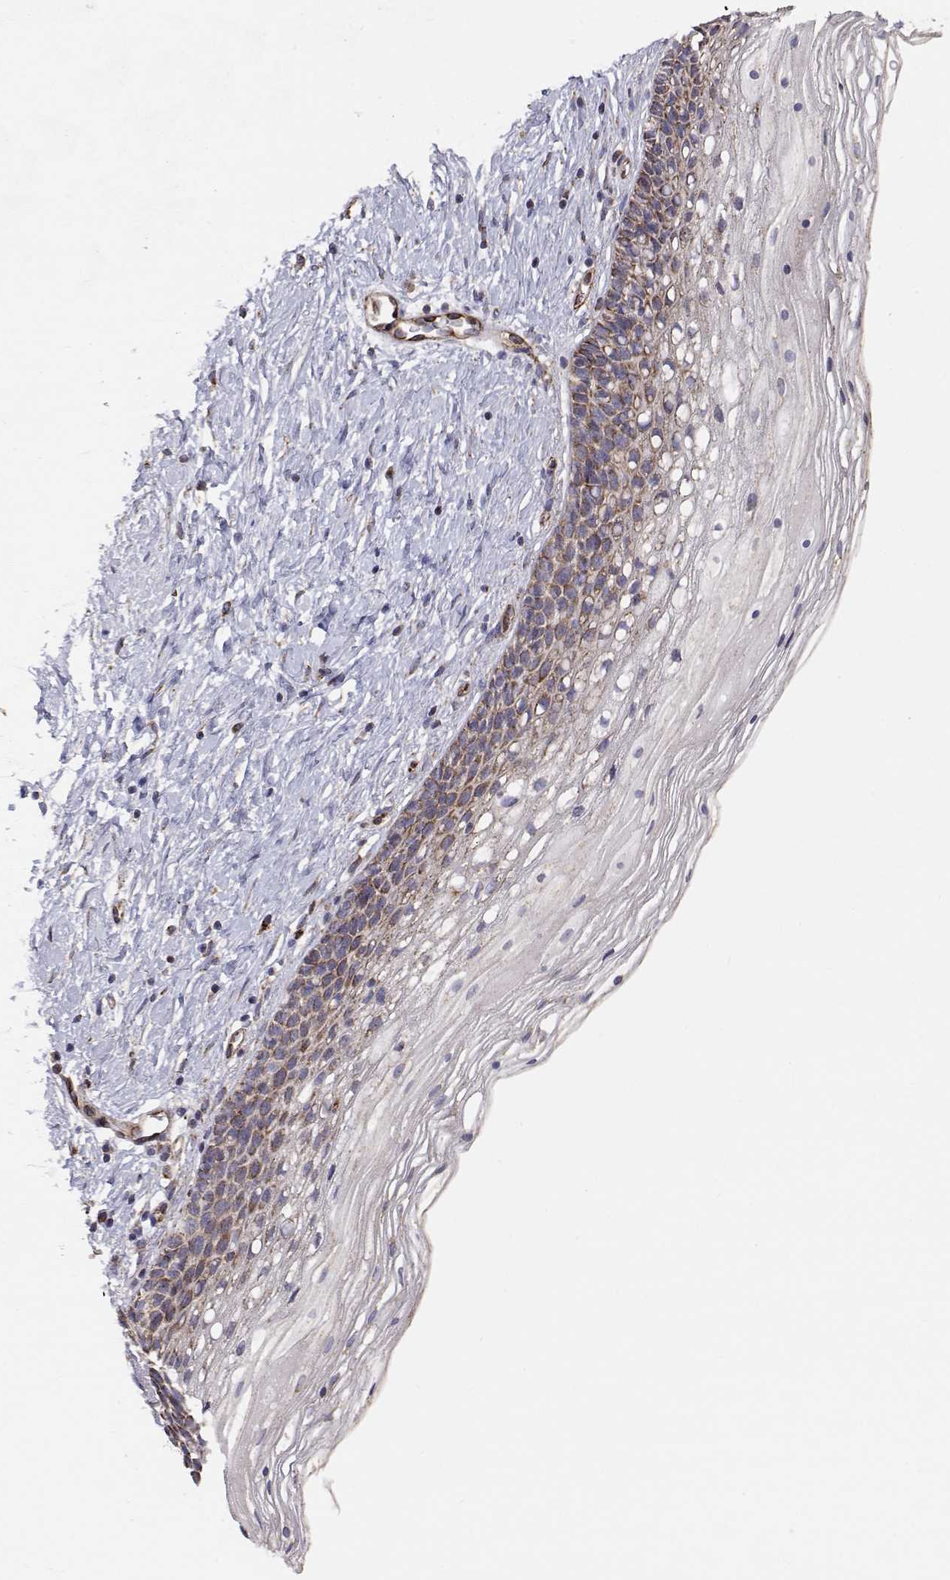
{"staining": {"intensity": "weak", "quantity": ">75%", "location": "cytoplasmic/membranous"}, "tissue": "cervix", "cell_type": "Glandular cells", "image_type": "normal", "snomed": [{"axis": "morphology", "description": "Normal tissue, NOS"}, {"axis": "topography", "description": "Cervix"}], "caption": "The photomicrograph displays immunohistochemical staining of normal cervix. There is weak cytoplasmic/membranous staining is appreciated in about >75% of glandular cells.", "gene": "SPICE1", "patient": {"sex": "female", "age": 34}}